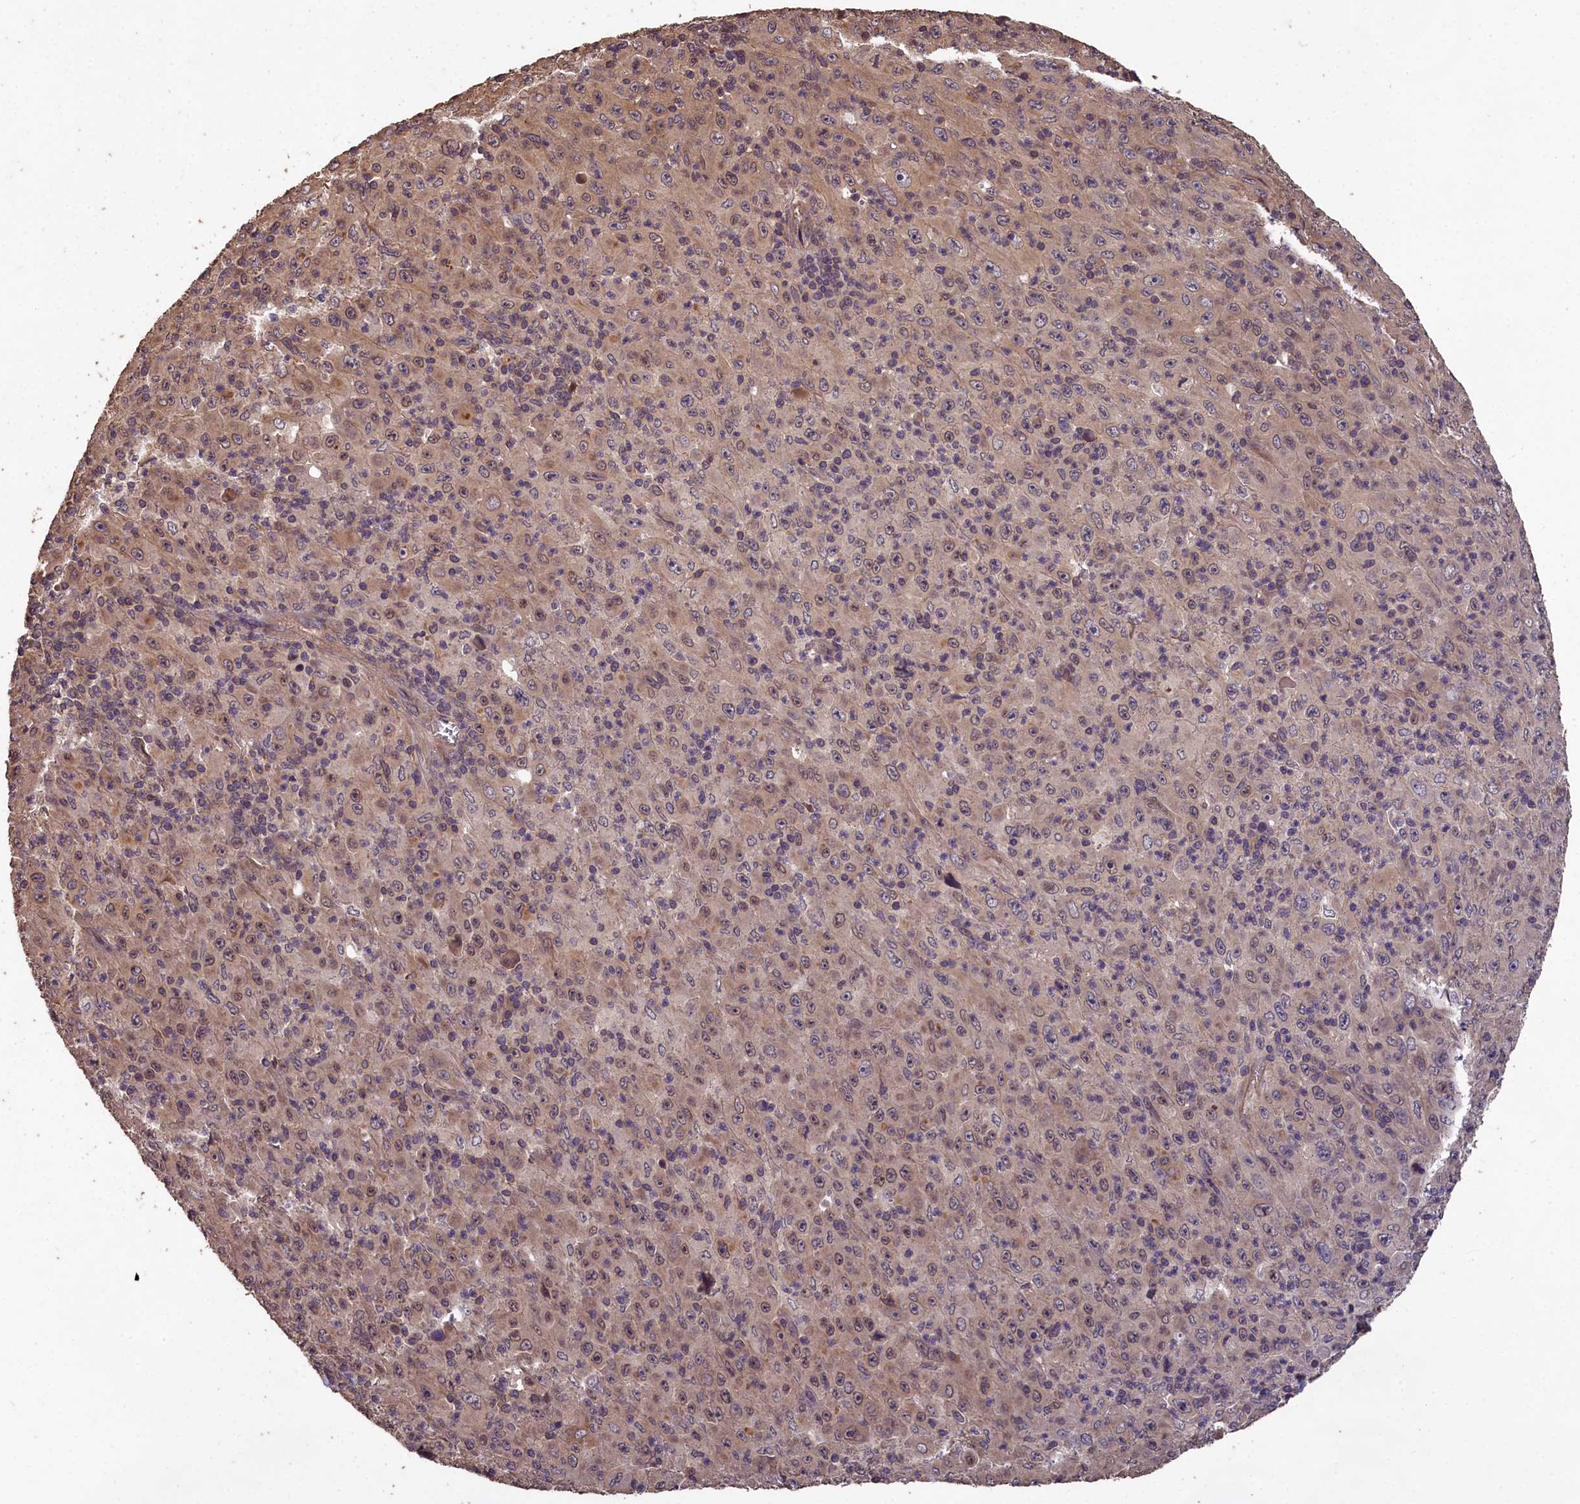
{"staining": {"intensity": "weak", "quantity": "25%-75%", "location": "cytoplasmic/membranous"}, "tissue": "melanoma", "cell_type": "Tumor cells", "image_type": "cancer", "snomed": [{"axis": "morphology", "description": "Malignant melanoma, Metastatic site"}, {"axis": "topography", "description": "Skin"}], "caption": "Protein expression analysis of malignant melanoma (metastatic site) demonstrates weak cytoplasmic/membranous expression in approximately 25%-75% of tumor cells. (DAB (3,3'-diaminobenzidine) = brown stain, brightfield microscopy at high magnification).", "gene": "CHD9", "patient": {"sex": "female", "age": 56}}